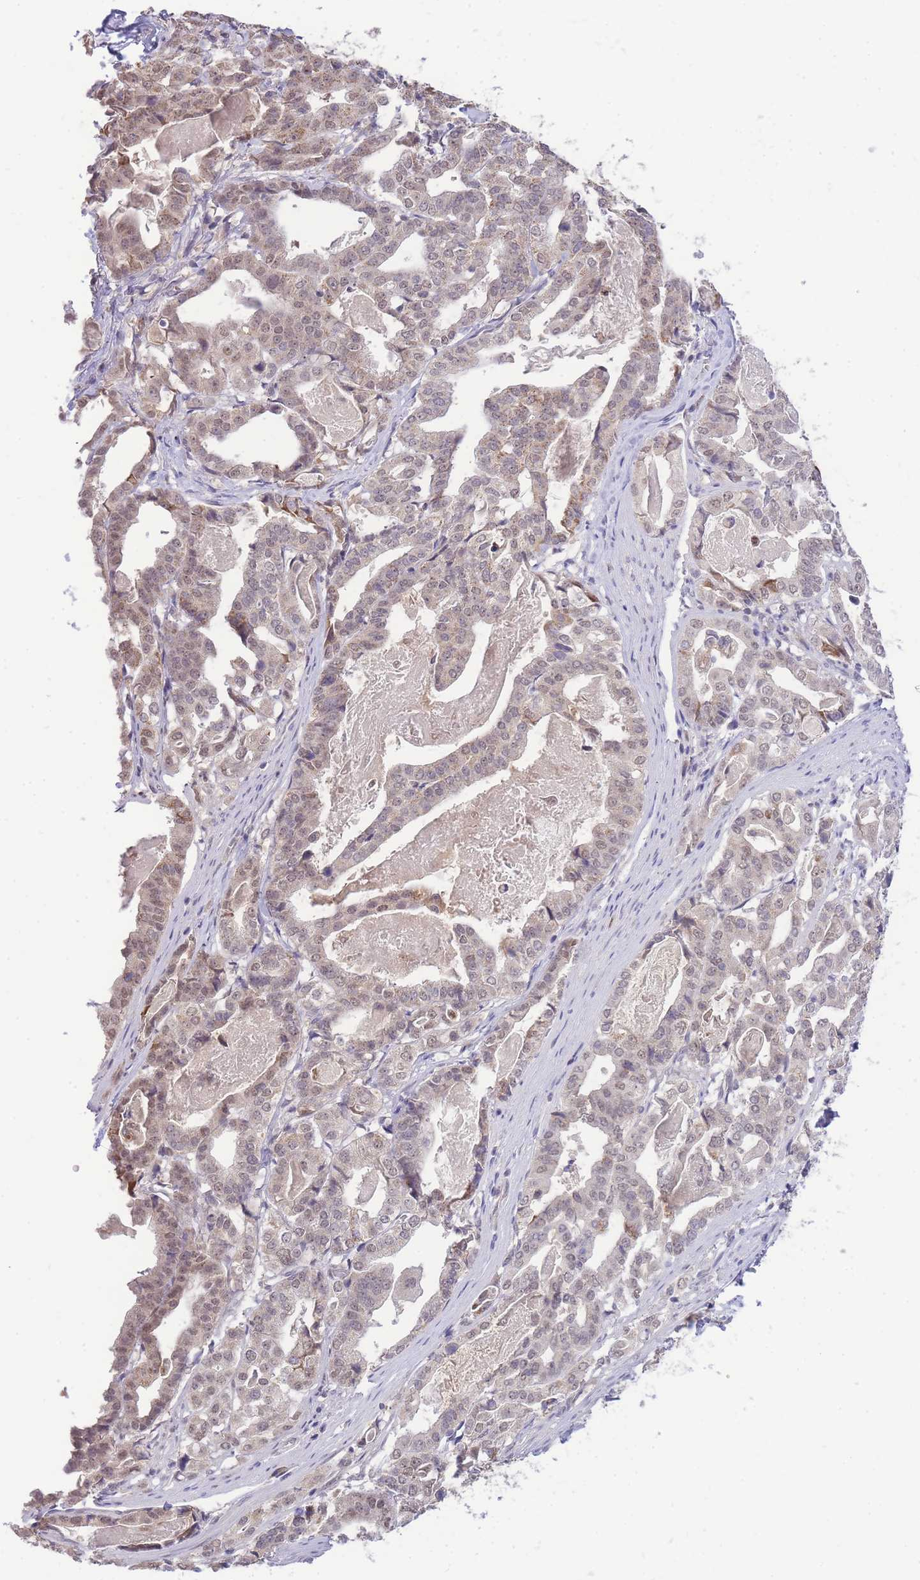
{"staining": {"intensity": "weak", "quantity": "25%-75%", "location": "cytoplasmic/membranous,nuclear"}, "tissue": "stomach cancer", "cell_type": "Tumor cells", "image_type": "cancer", "snomed": [{"axis": "morphology", "description": "Adenocarcinoma, NOS"}, {"axis": "topography", "description": "Stomach"}], "caption": "Immunohistochemistry (IHC) (DAB (3,3'-diaminobenzidine)) staining of human adenocarcinoma (stomach) shows weak cytoplasmic/membranous and nuclear protein positivity in approximately 25%-75% of tumor cells.", "gene": "PUS10", "patient": {"sex": "male", "age": 48}}